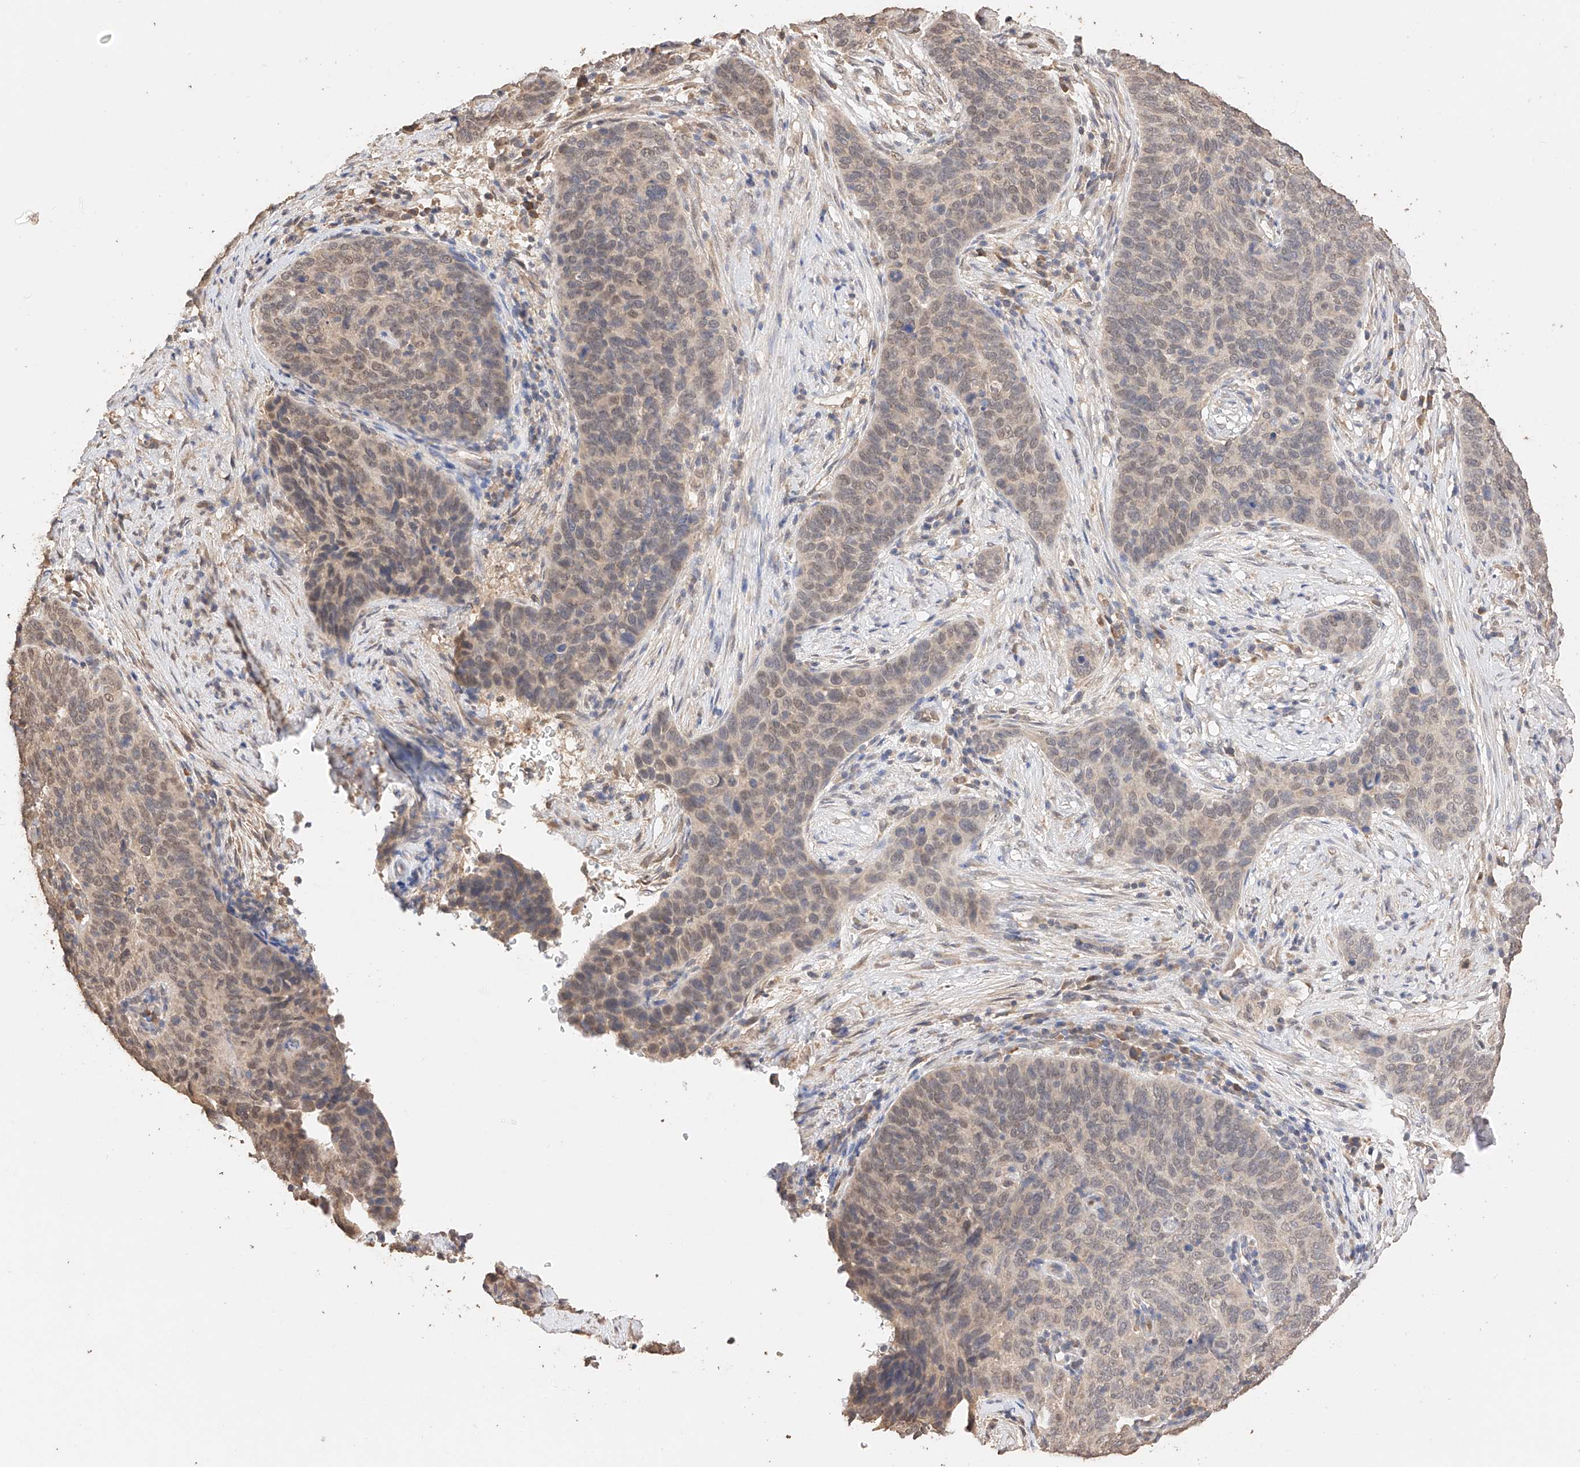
{"staining": {"intensity": "weak", "quantity": ">75%", "location": "cytoplasmic/membranous,nuclear"}, "tissue": "cervical cancer", "cell_type": "Tumor cells", "image_type": "cancer", "snomed": [{"axis": "morphology", "description": "Squamous cell carcinoma, NOS"}, {"axis": "topography", "description": "Cervix"}], "caption": "The histopathology image displays staining of squamous cell carcinoma (cervical), revealing weak cytoplasmic/membranous and nuclear protein staining (brown color) within tumor cells.", "gene": "IL22RA2", "patient": {"sex": "female", "age": 60}}